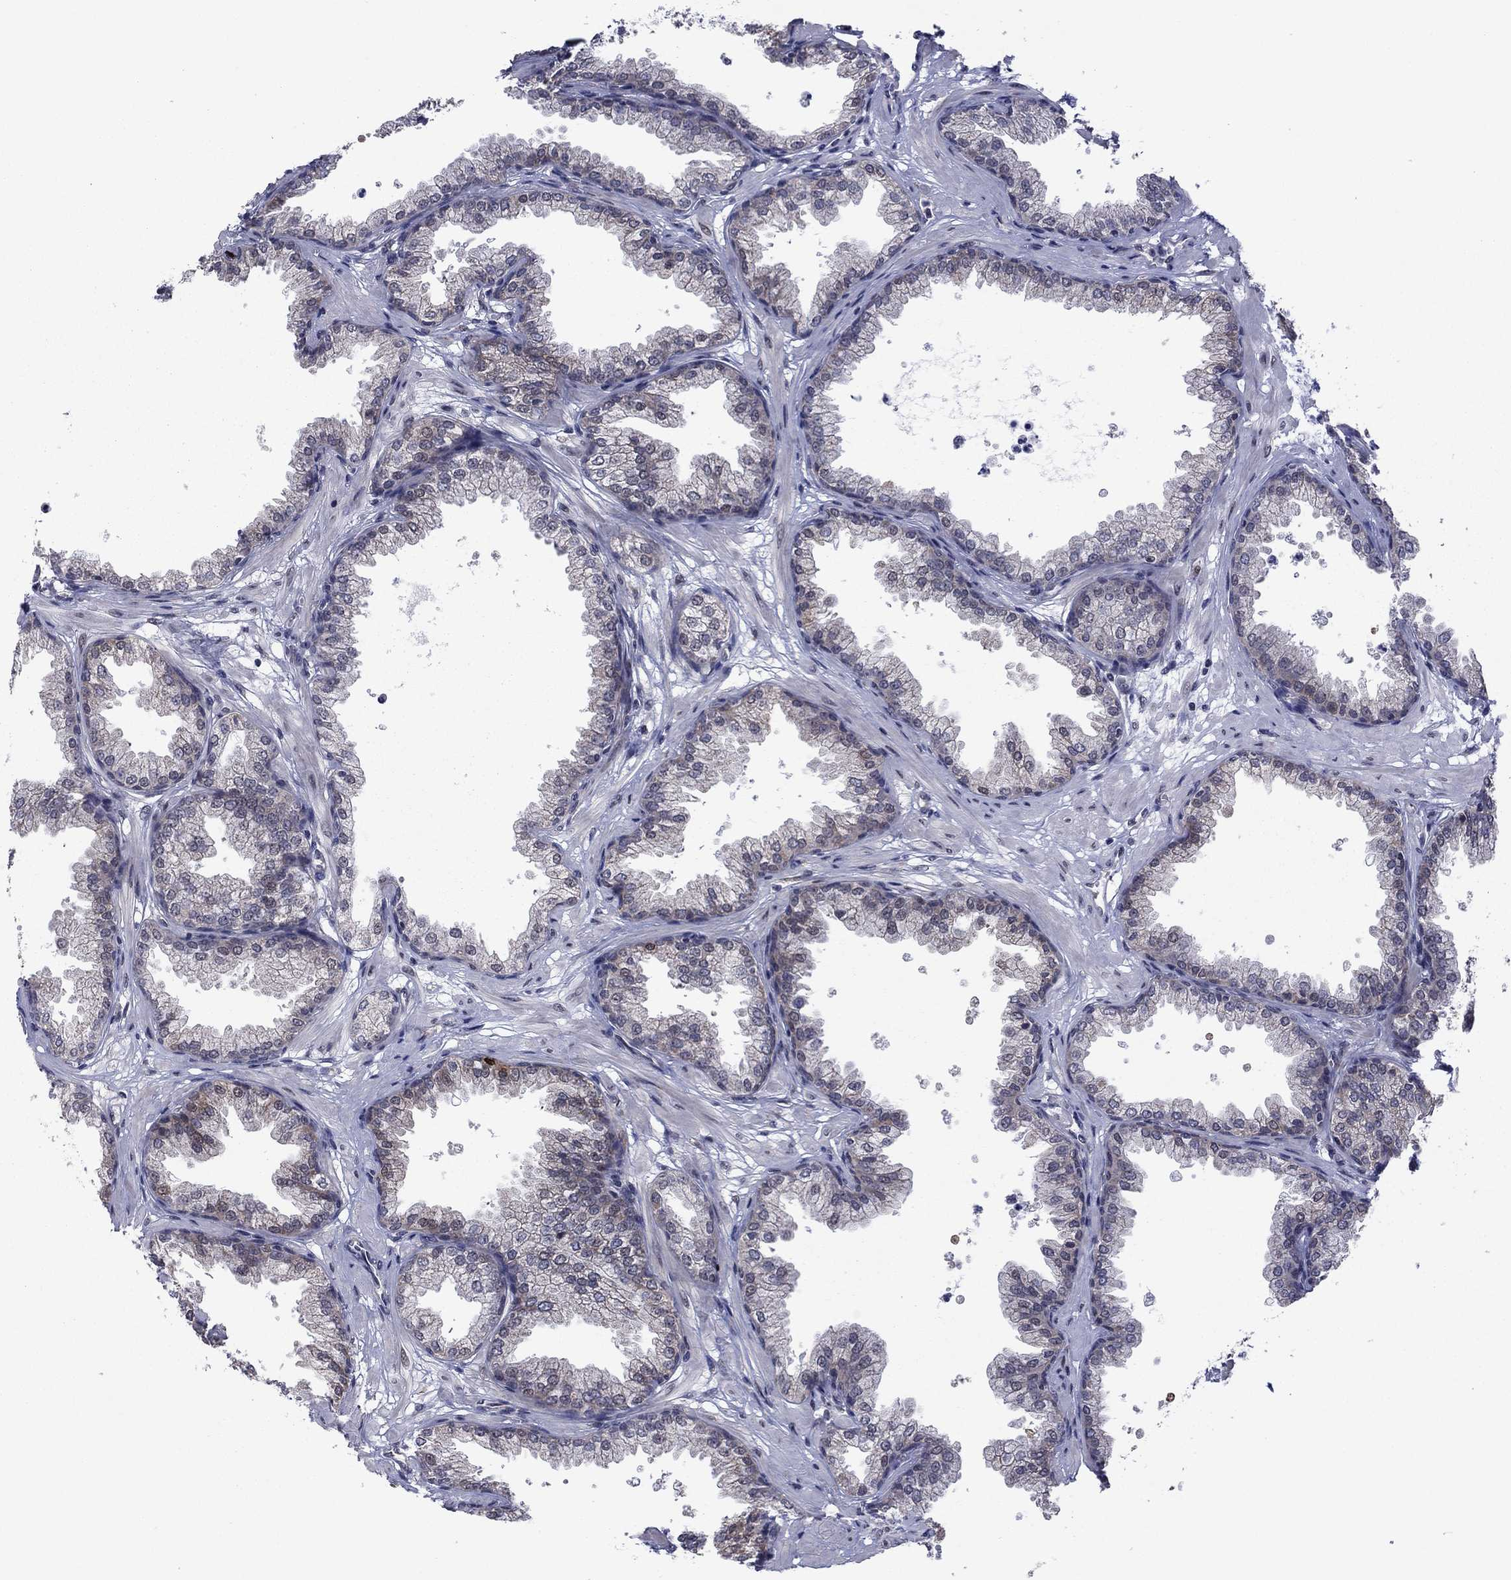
{"staining": {"intensity": "negative", "quantity": "none", "location": "none"}, "tissue": "prostate", "cell_type": "Glandular cells", "image_type": "normal", "snomed": [{"axis": "morphology", "description": "Normal tissue, NOS"}, {"axis": "topography", "description": "Prostate"}], "caption": "The histopathology image displays no significant staining in glandular cells of prostate.", "gene": "CDCA5", "patient": {"sex": "male", "age": 37}}